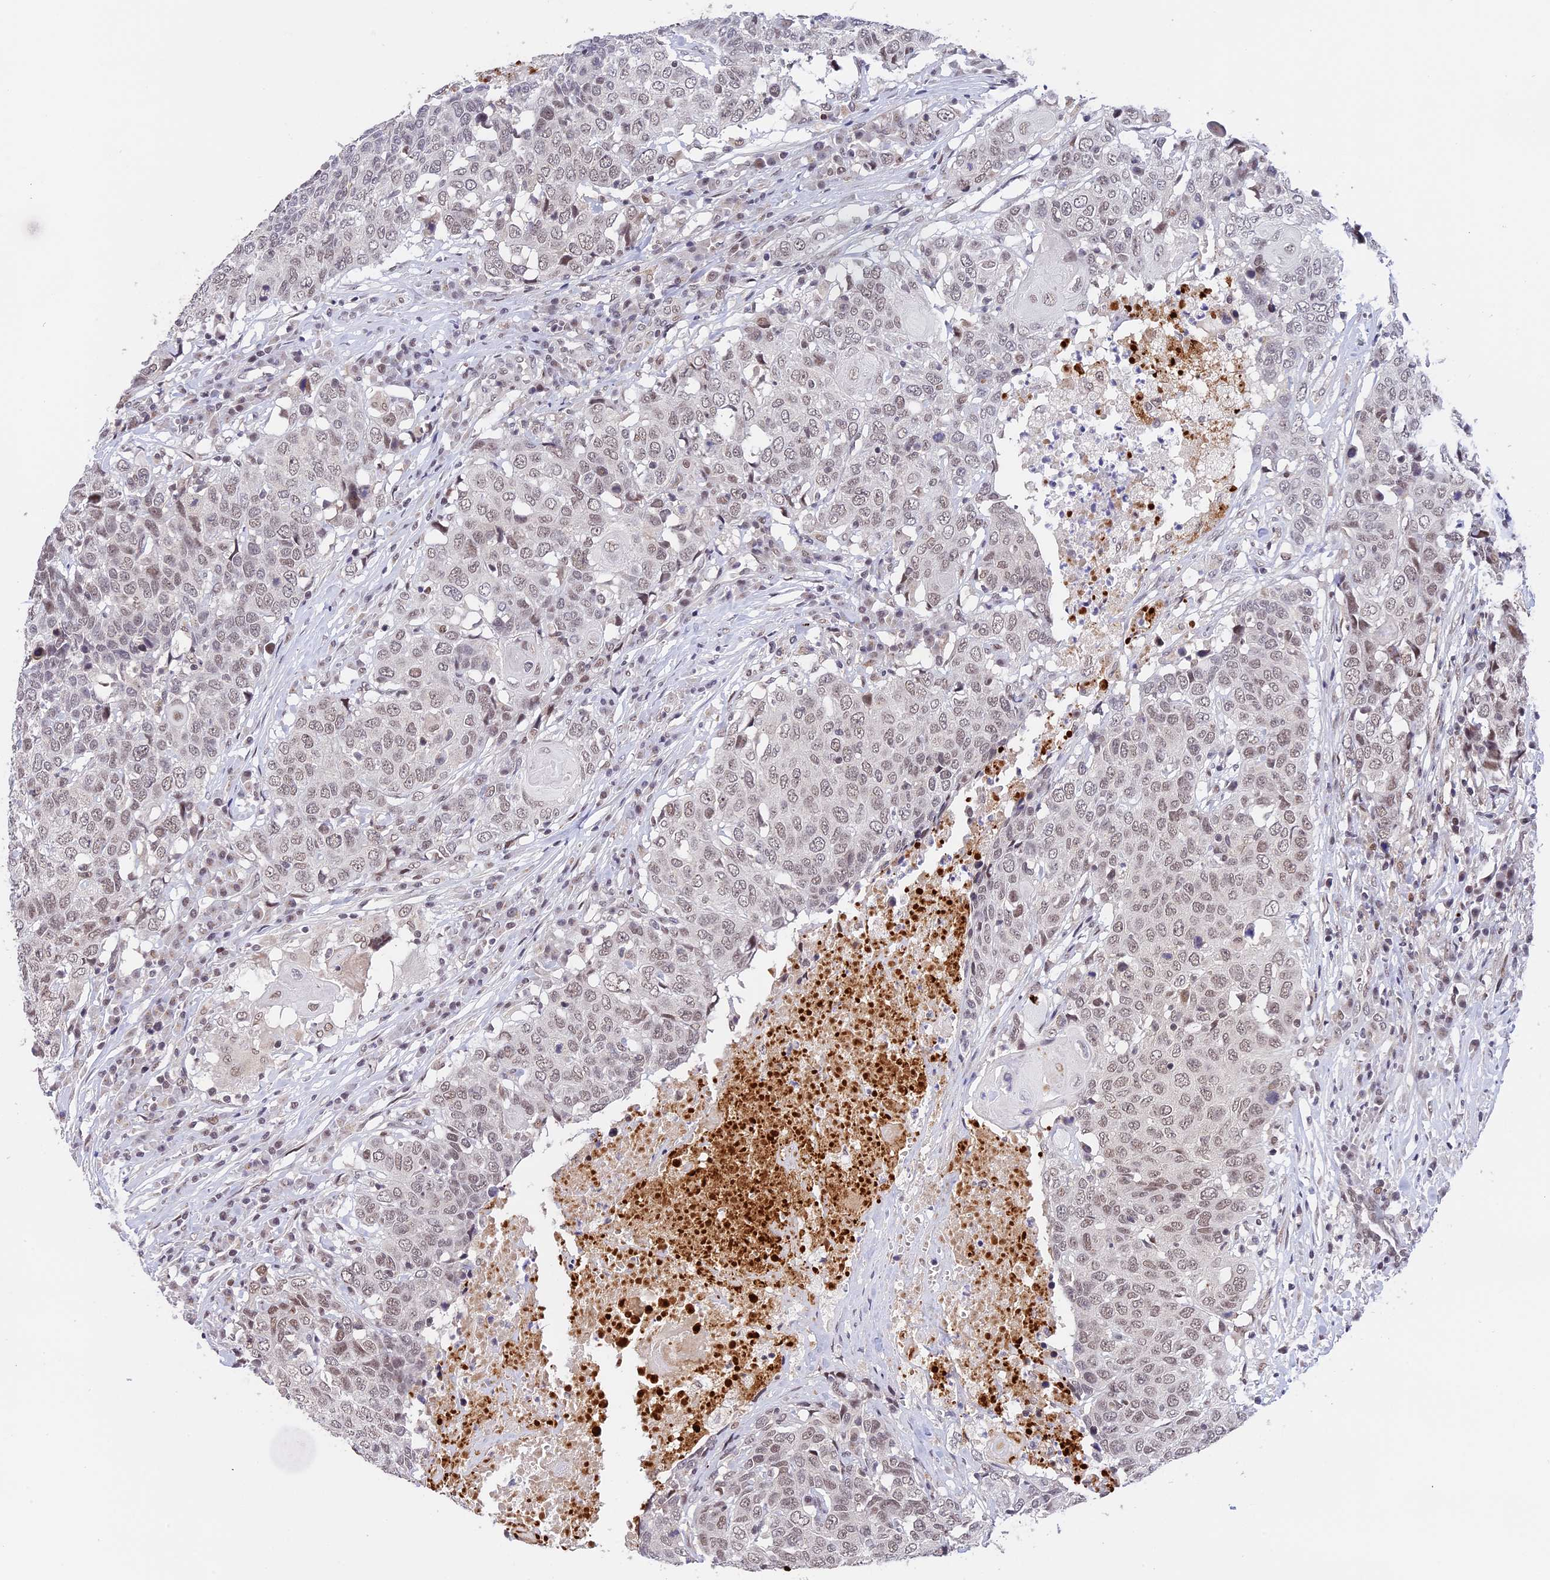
{"staining": {"intensity": "weak", "quantity": "<25%", "location": "nuclear"}, "tissue": "head and neck cancer", "cell_type": "Tumor cells", "image_type": "cancer", "snomed": [{"axis": "morphology", "description": "Squamous cell carcinoma, NOS"}, {"axis": "topography", "description": "Head-Neck"}], "caption": "The histopathology image reveals no staining of tumor cells in head and neck cancer. (DAB (3,3'-diaminobenzidine) immunohistochemistry (IHC) with hematoxylin counter stain).", "gene": "POLR2C", "patient": {"sex": "male", "age": 66}}